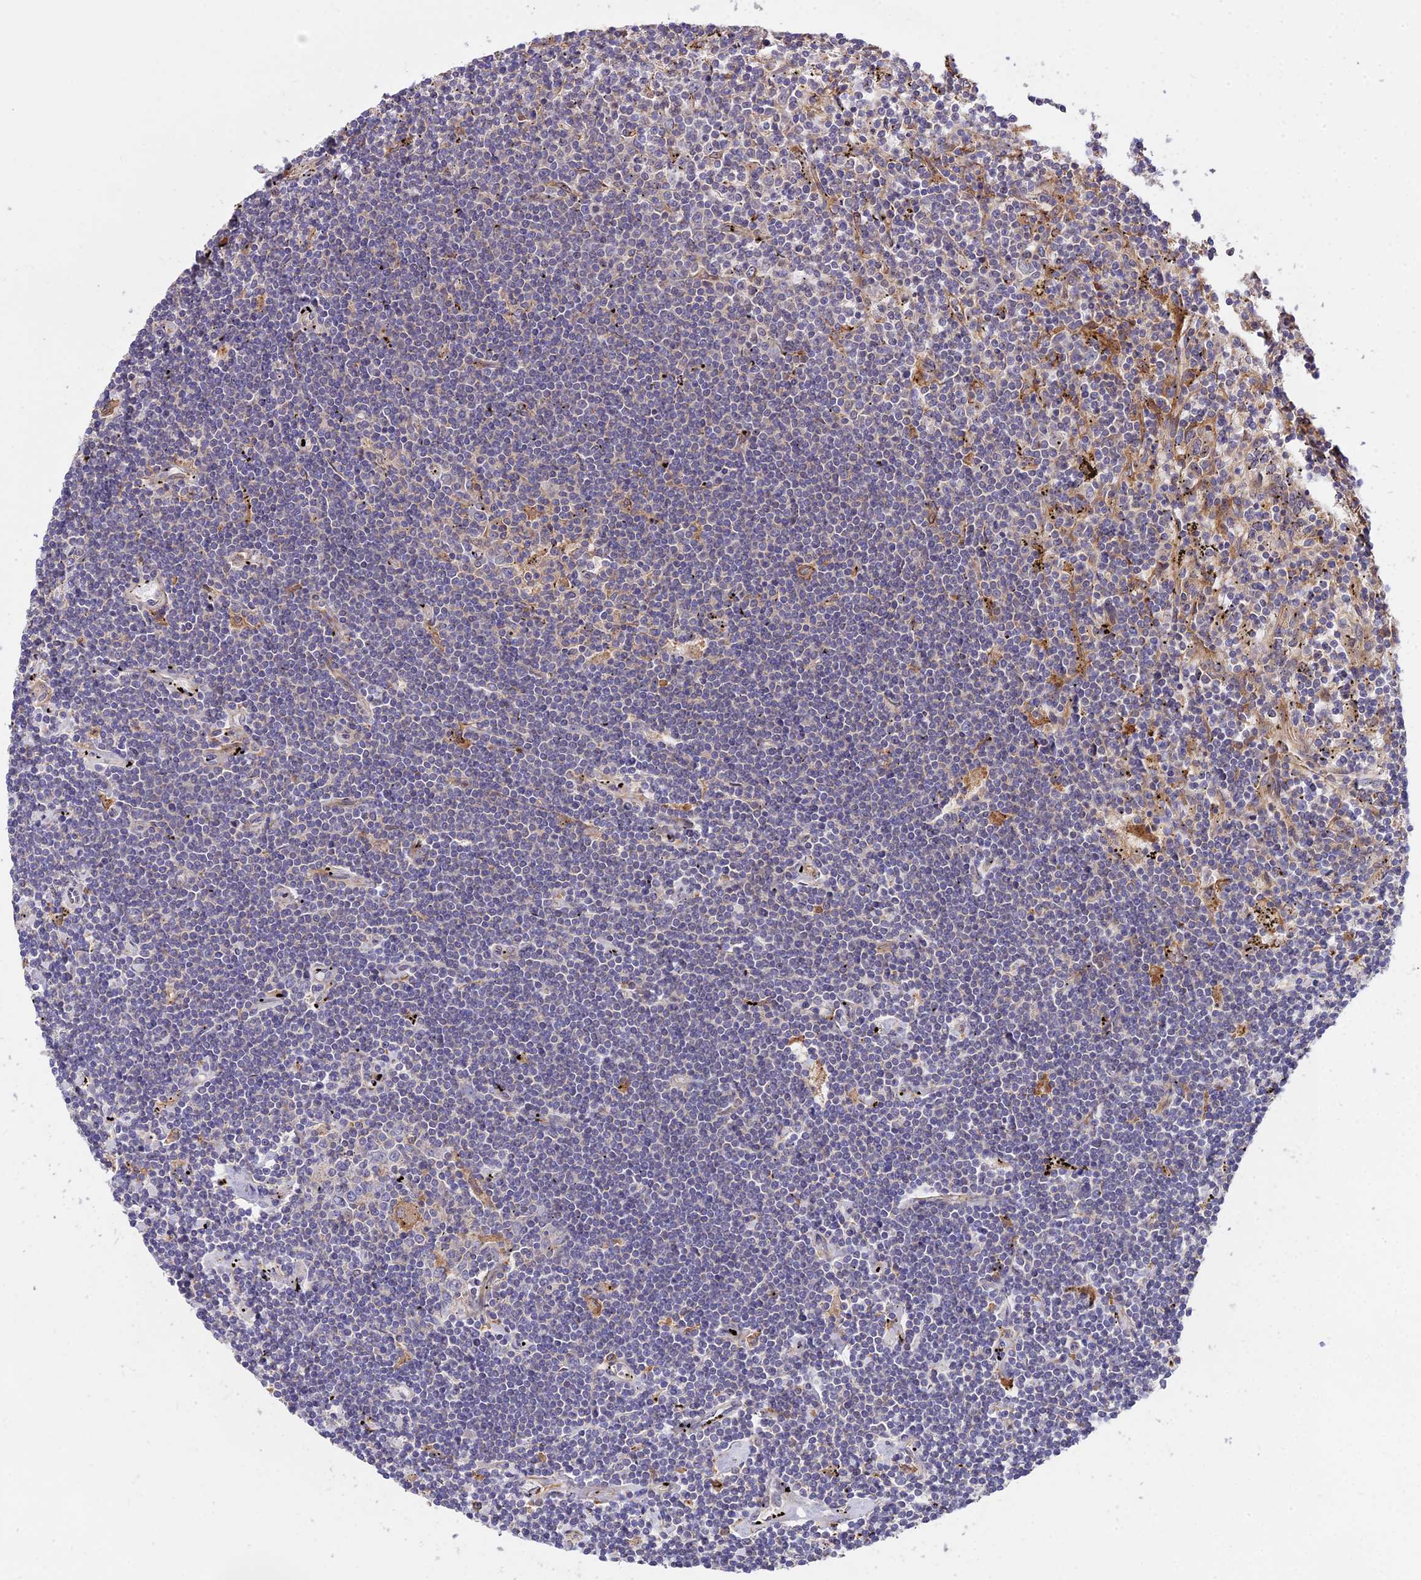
{"staining": {"intensity": "negative", "quantity": "none", "location": "none"}, "tissue": "lymphoma", "cell_type": "Tumor cells", "image_type": "cancer", "snomed": [{"axis": "morphology", "description": "Malignant lymphoma, non-Hodgkin's type, Low grade"}, {"axis": "topography", "description": "Spleen"}], "caption": "High magnification brightfield microscopy of lymphoma stained with DAB (3,3'-diaminobenzidine) (brown) and counterstained with hematoxylin (blue): tumor cells show no significant expression. (Brightfield microscopy of DAB (3,3'-diaminobenzidine) immunohistochemistry at high magnification).", "gene": "ROCK1", "patient": {"sex": "male", "age": 76}}